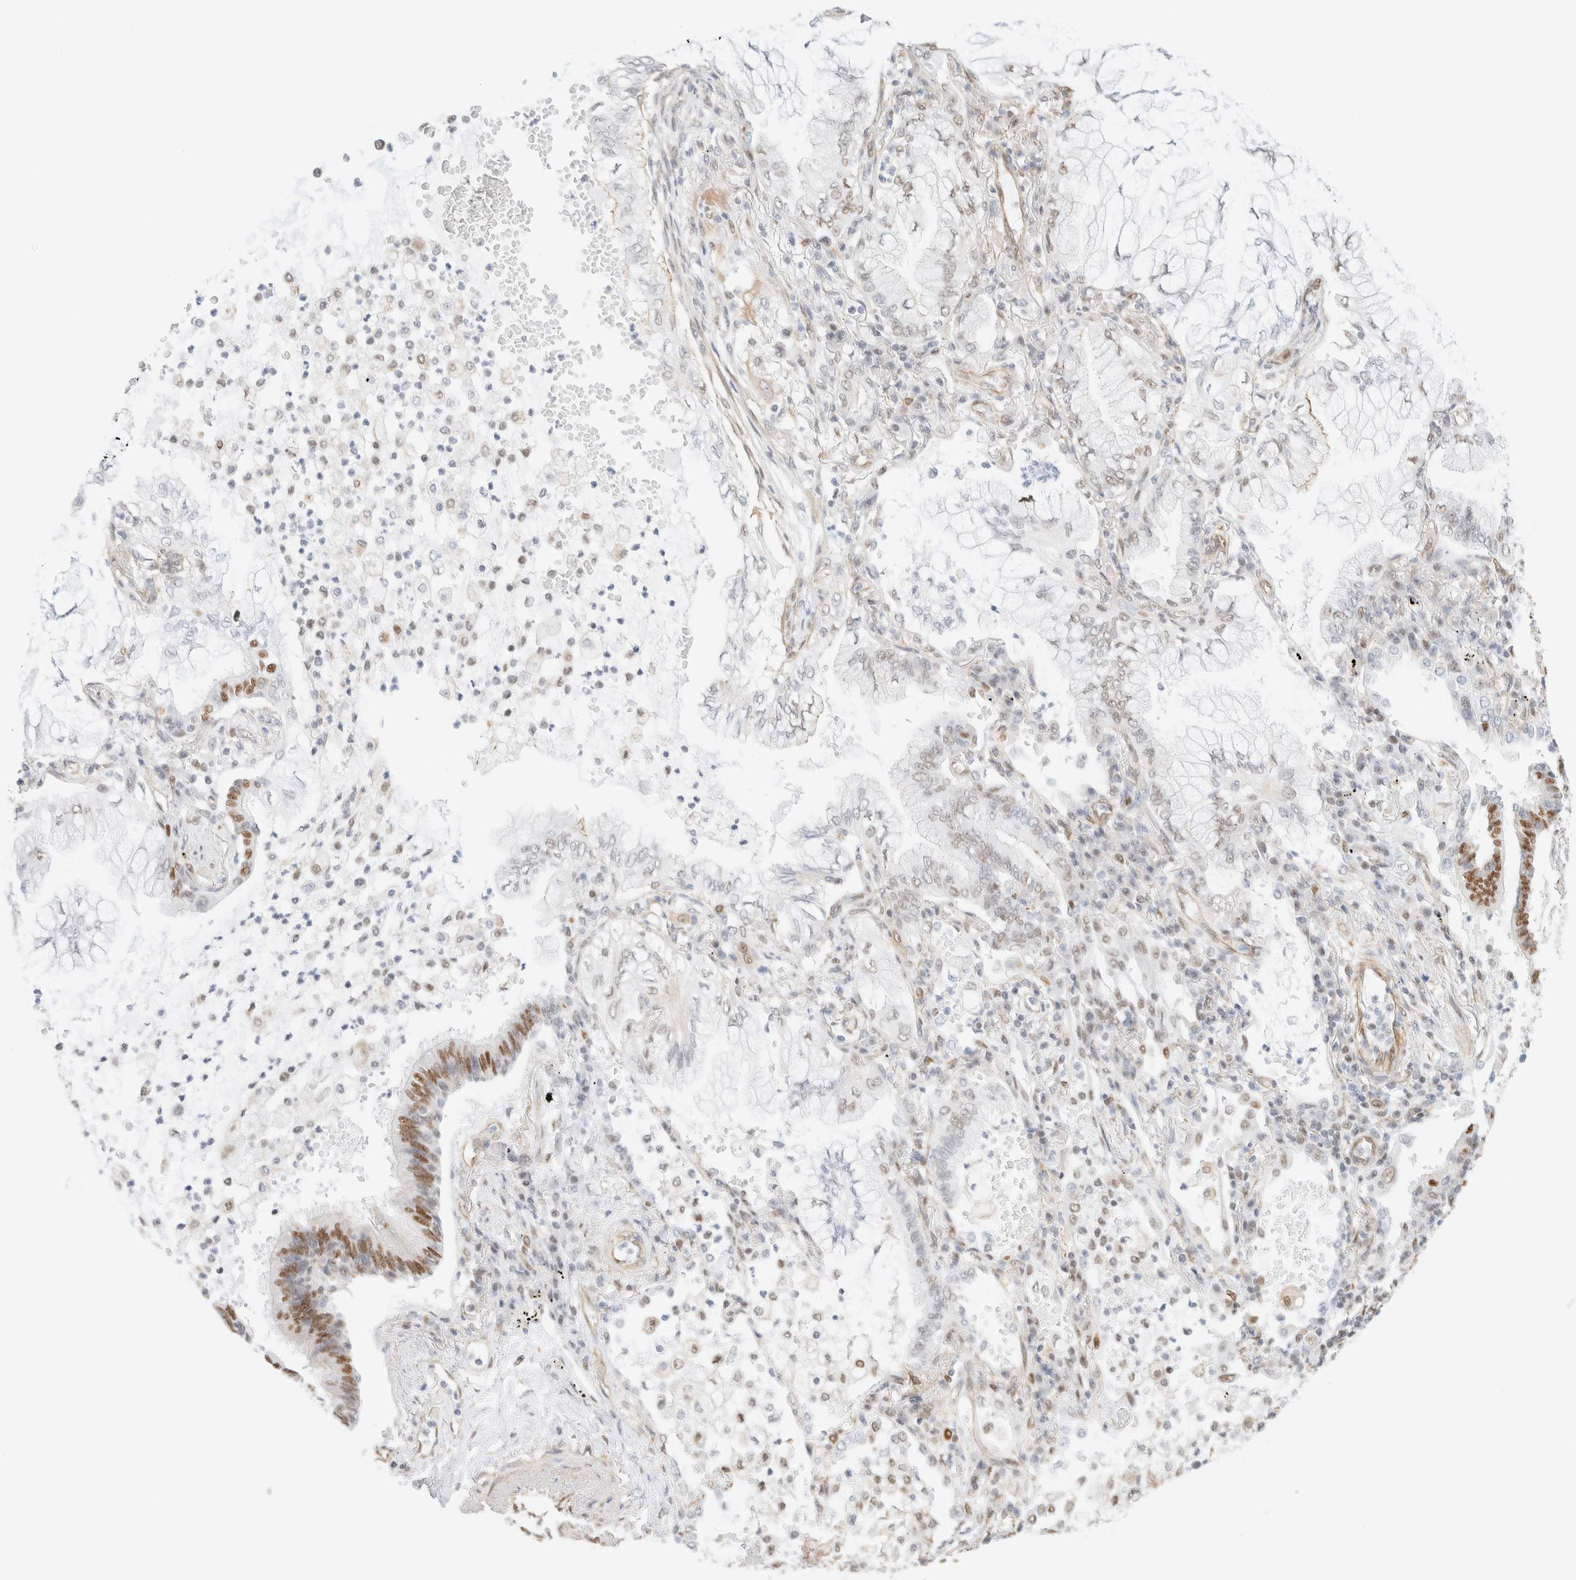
{"staining": {"intensity": "moderate", "quantity": "<25%", "location": "nuclear"}, "tissue": "lung cancer", "cell_type": "Tumor cells", "image_type": "cancer", "snomed": [{"axis": "morphology", "description": "Adenocarcinoma, NOS"}, {"axis": "topography", "description": "Lung"}], "caption": "Approximately <25% of tumor cells in human lung adenocarcinoma display moderate nuclear protein expression as visualized by brown immunohistochemical staining.", "gene": "ARID5A", "patient": {"sex": "female", "age": 70}}